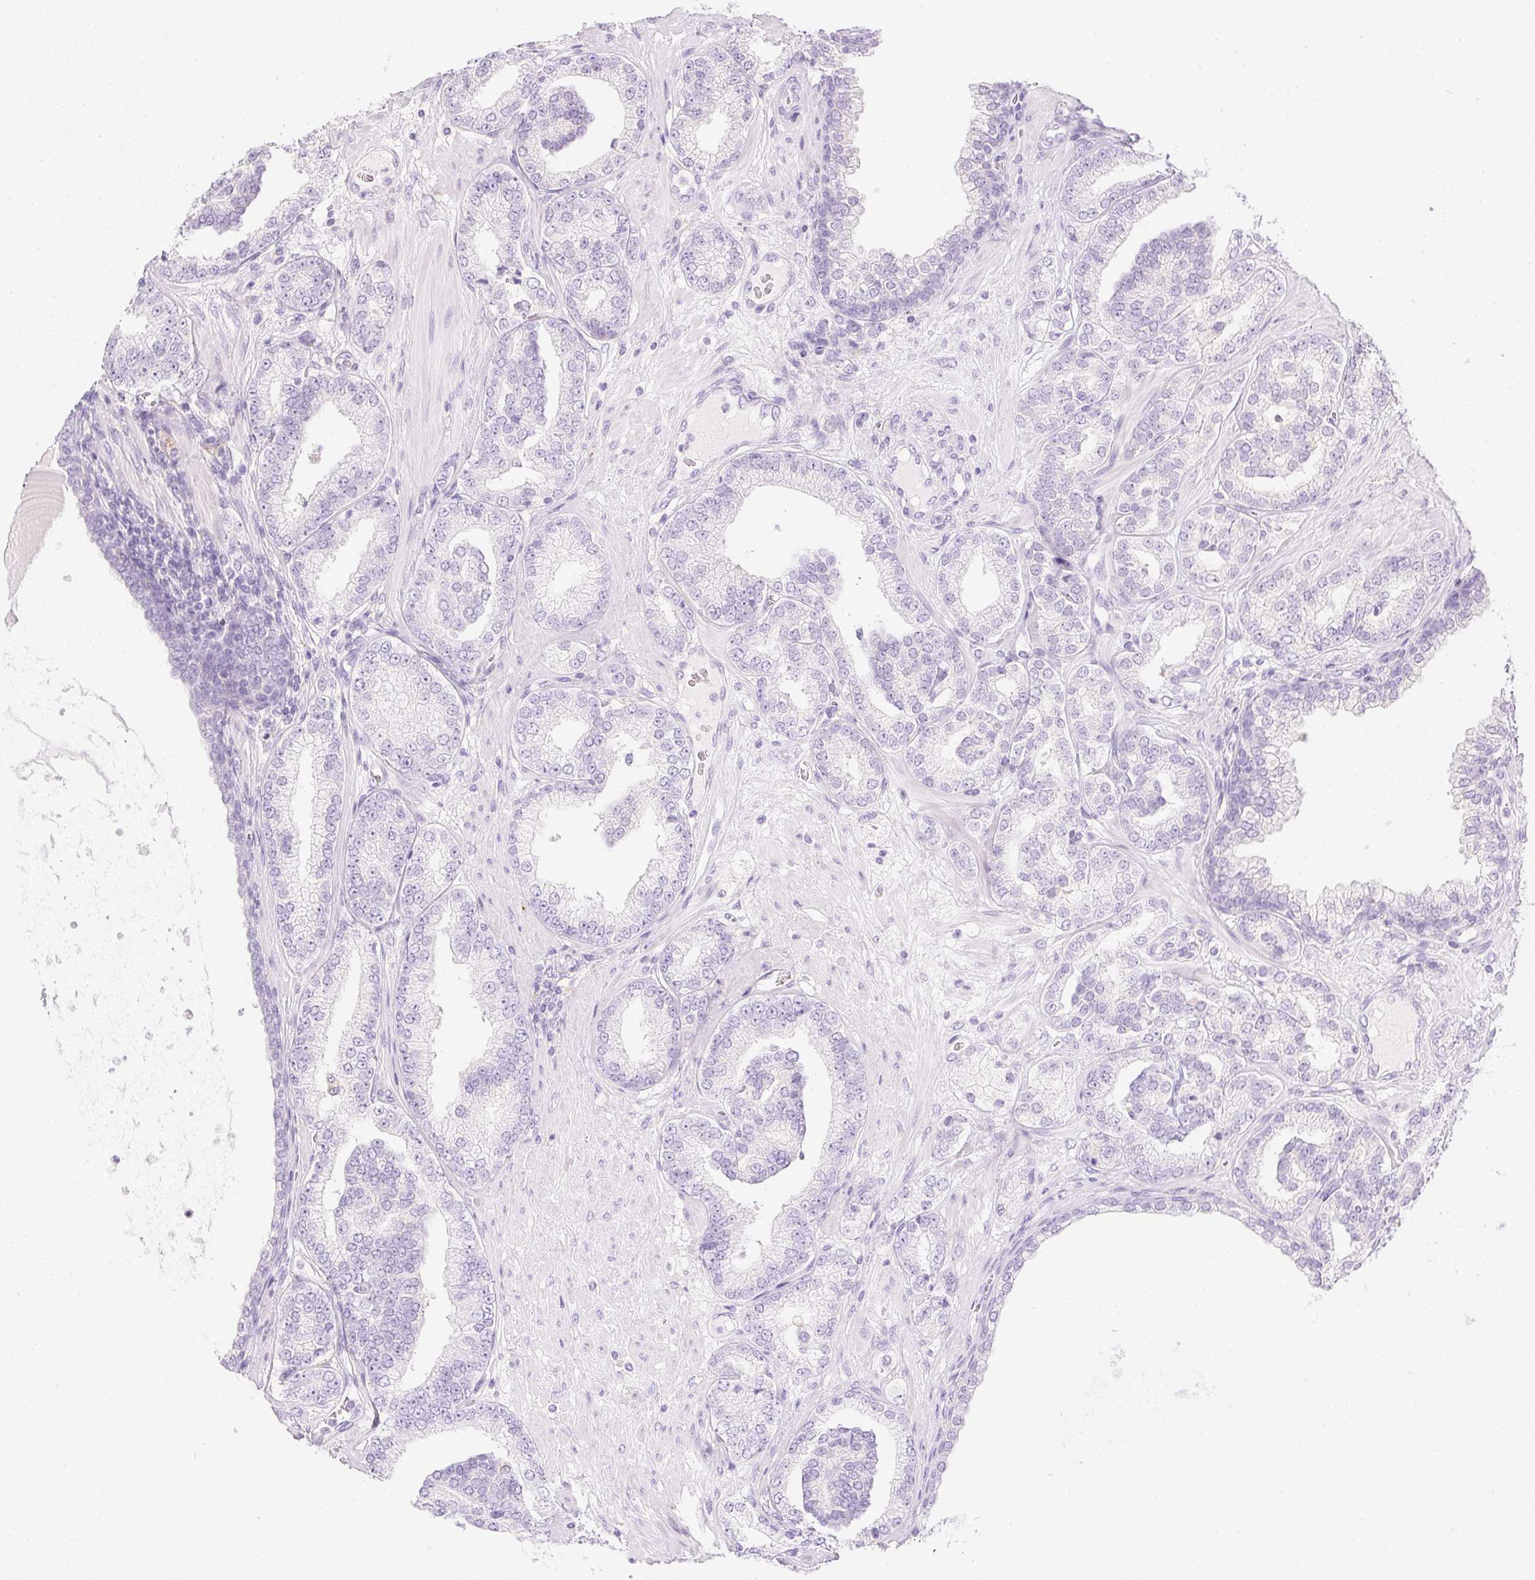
{"staining": {"intensity": "negative", "quantity": "none", "location": "none"}, "tissue": "prostate cancer", "cell_type": "Tumor cells", "image_type": "cancer", "snomed": [{"axis": "morphology", "description": "Adenocarcinoma, High grade"}, {"axis": "topography", "description": "Prostate"}], "caption": "DAB (3,3'-diaminobenzidine) immunohistochemical staining of high-grade adenocarcinoma (prostate) reveals no significant expression in tumor cells.", "gene": "ATP6V1G3", "patient": {"sex": "male", "age": 62}}